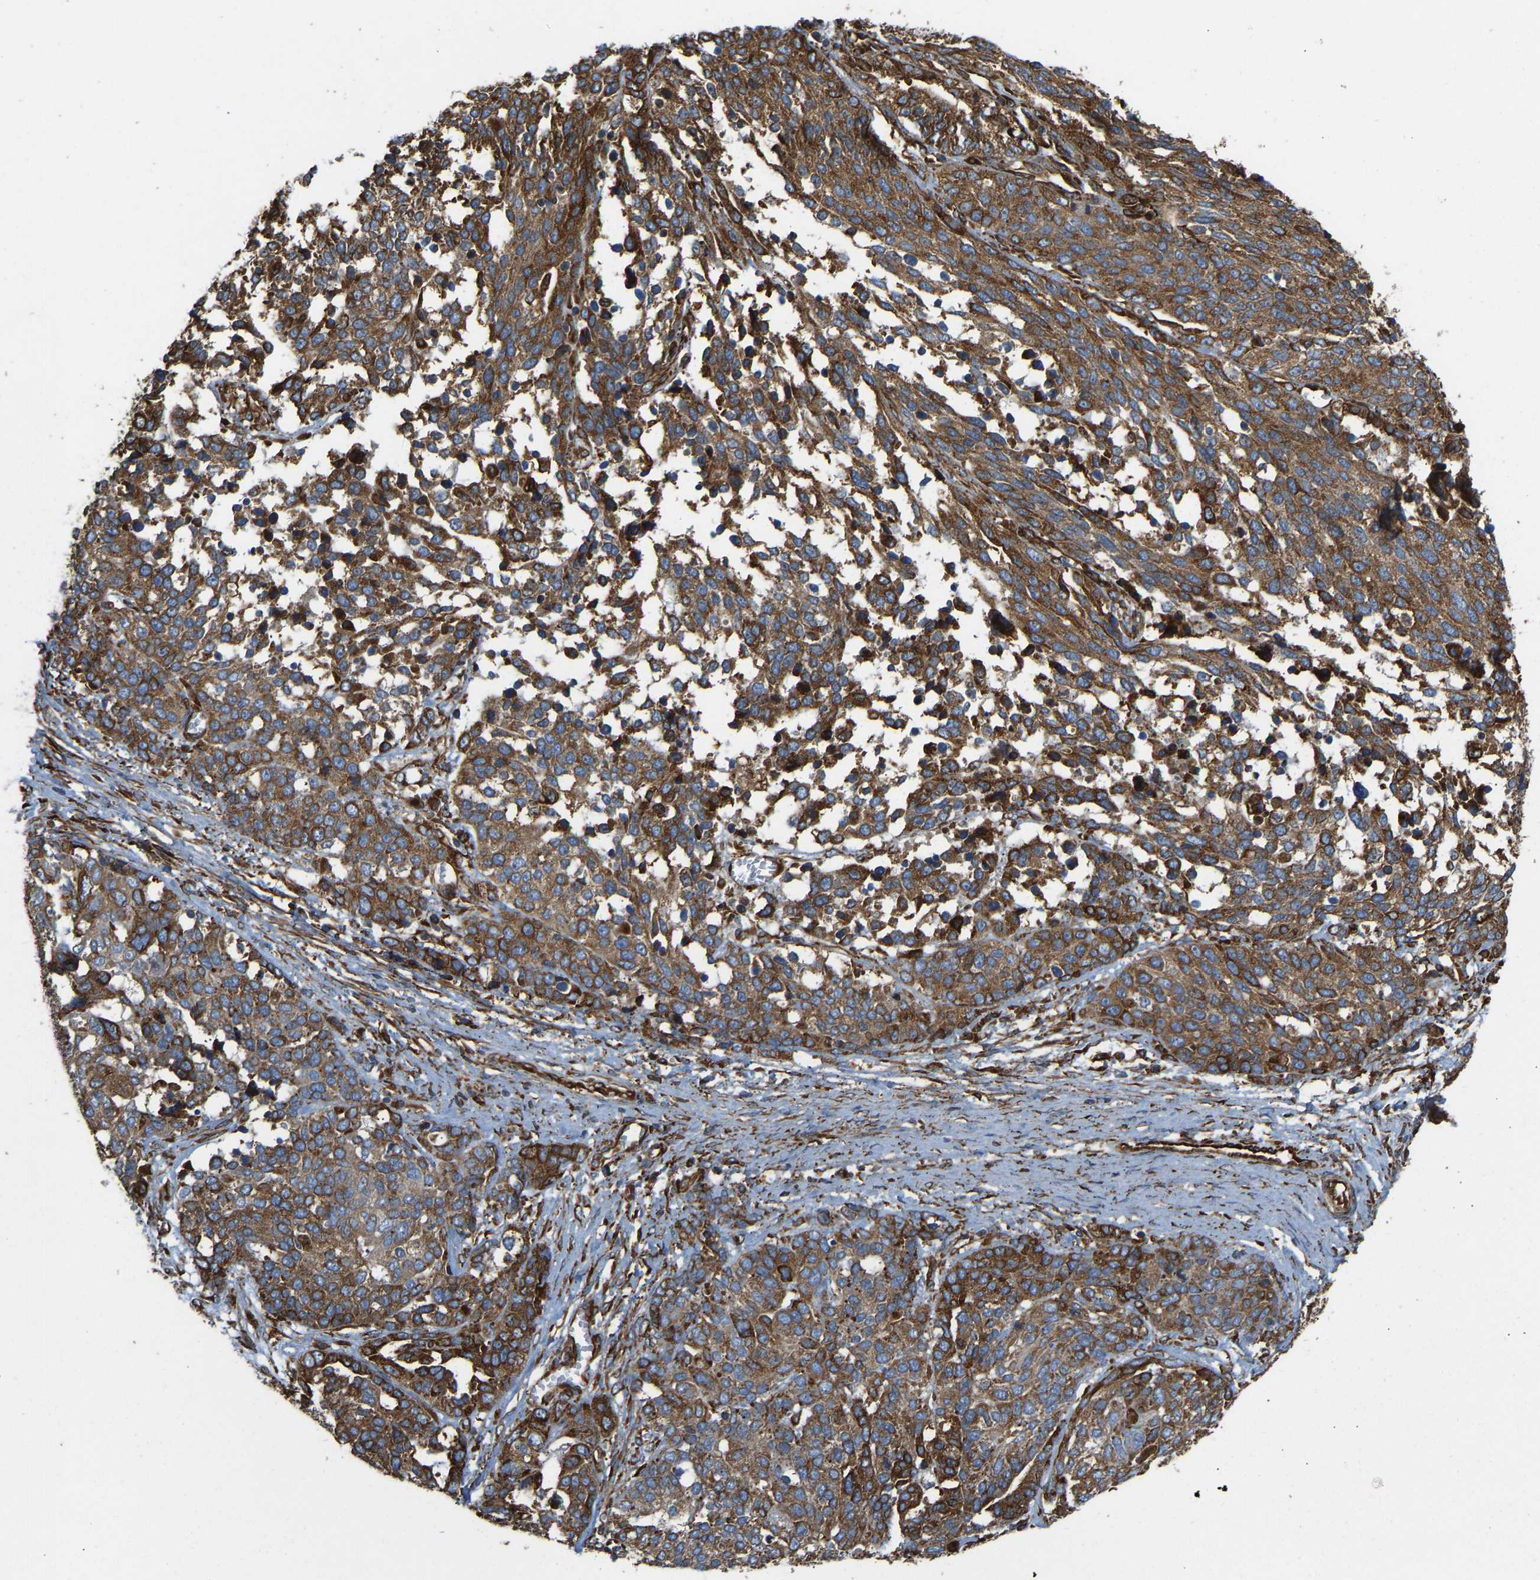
{"staining": {"intensity": "strong", "quantity": ">75%", "location": "cytoplasmic/membranous"}, "tissue": "ovarian cancer", "cell_type": "Tumor cells", "image_type": "cancer", "snomed": [{"axis": "morphology", "description": "Cystadenocarcinoma, serous, NOS"}, {"axis": "topography", "description": "Ovary"}], "caption": "Immunohistochemistry micrograph of neoplastic tissue: serous cystadenocarcinoma (ovarian) stained using immunohistochemistry shows high levels of strong protein expression localized specifically in the cytoplasmic/membranous of tumor cells, appearing as a cytoplasmic/membranous brown color.", "gene": "BEX3", "patient": {"sex": "female", "age": 44}}